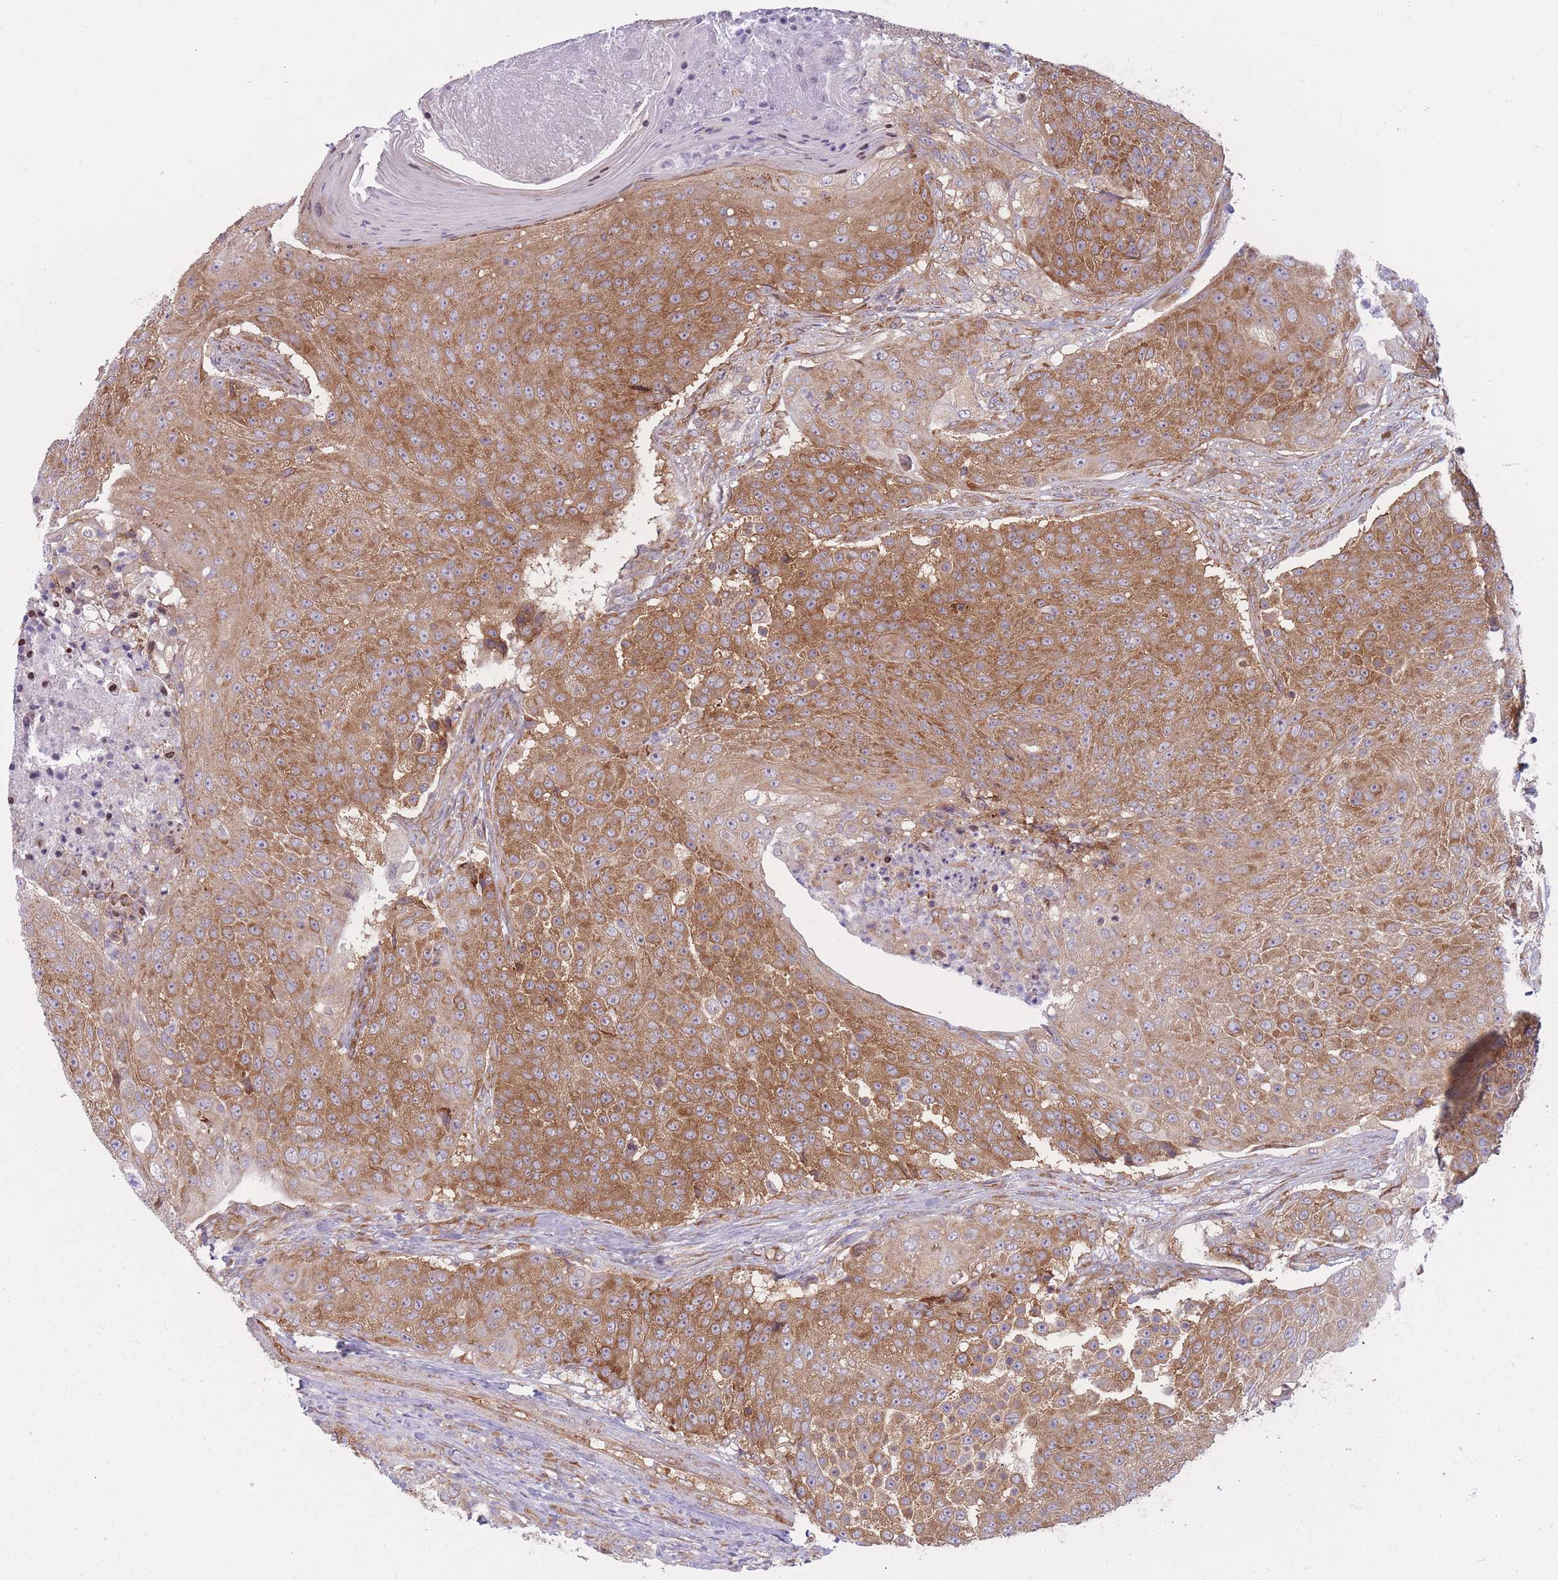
{"staining": {"intensity": "moderate", "quantity": ">75%", "location": "cytoplasmic/membranous"}, "tissue": "urothelial cancer", "cell_type": "Tumor cells", "image_type": "cancer", "snomed": [{"axis": "morphology", "description": "Urothelial carcinoma, High grade"}, {"axis": "topography", "description": "Urinary bladder"}], "caption": "Immunohistochemistry of high-grade urothelial carcinoma shows medium levels of moderate cytoplasmic/membranous staining in approximately >75% of tumor cells.", "gene": "CCDC124", "patient": {"sex": "female", "age": 63}}